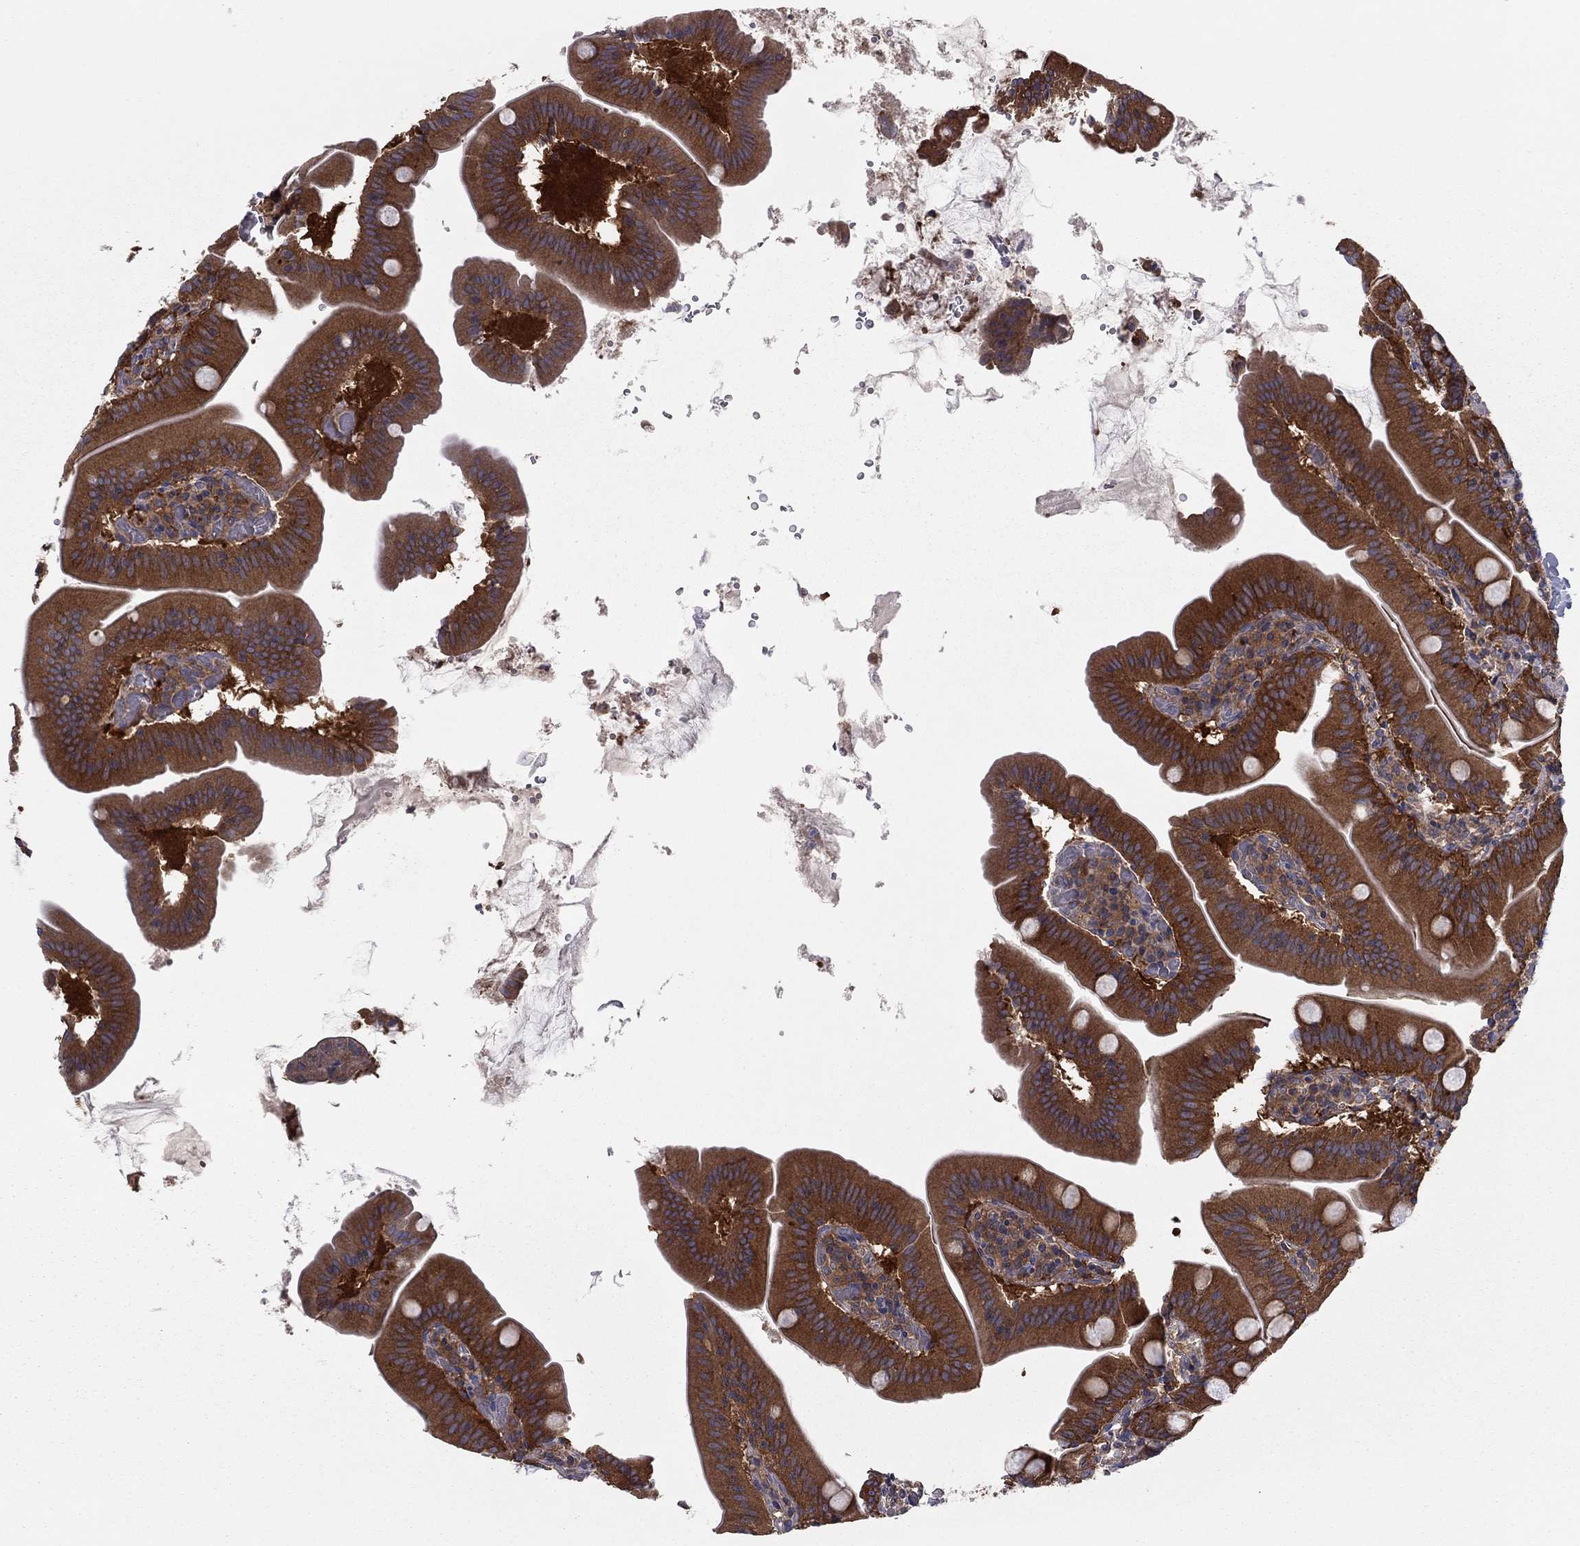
{"staining": {"intensity": "strong", "quantity": ">75%", "location": "cytoplasmic/membranous"}, "tissue": "small intestine", "cell_type": "Glandular cells", "image_type": "normal", "snomed": [{"axis": "morphology", "description": "Normal tissue, NOS"}, {"axis": "topography", "description": "Small intestine"}], "caption": "Glandular cells display strong cytoplasmic/membranous staining in about >75% of cells in benign small intestine.", "gene": "RNF123", "patient": {"sex": "male", "age": 37}}